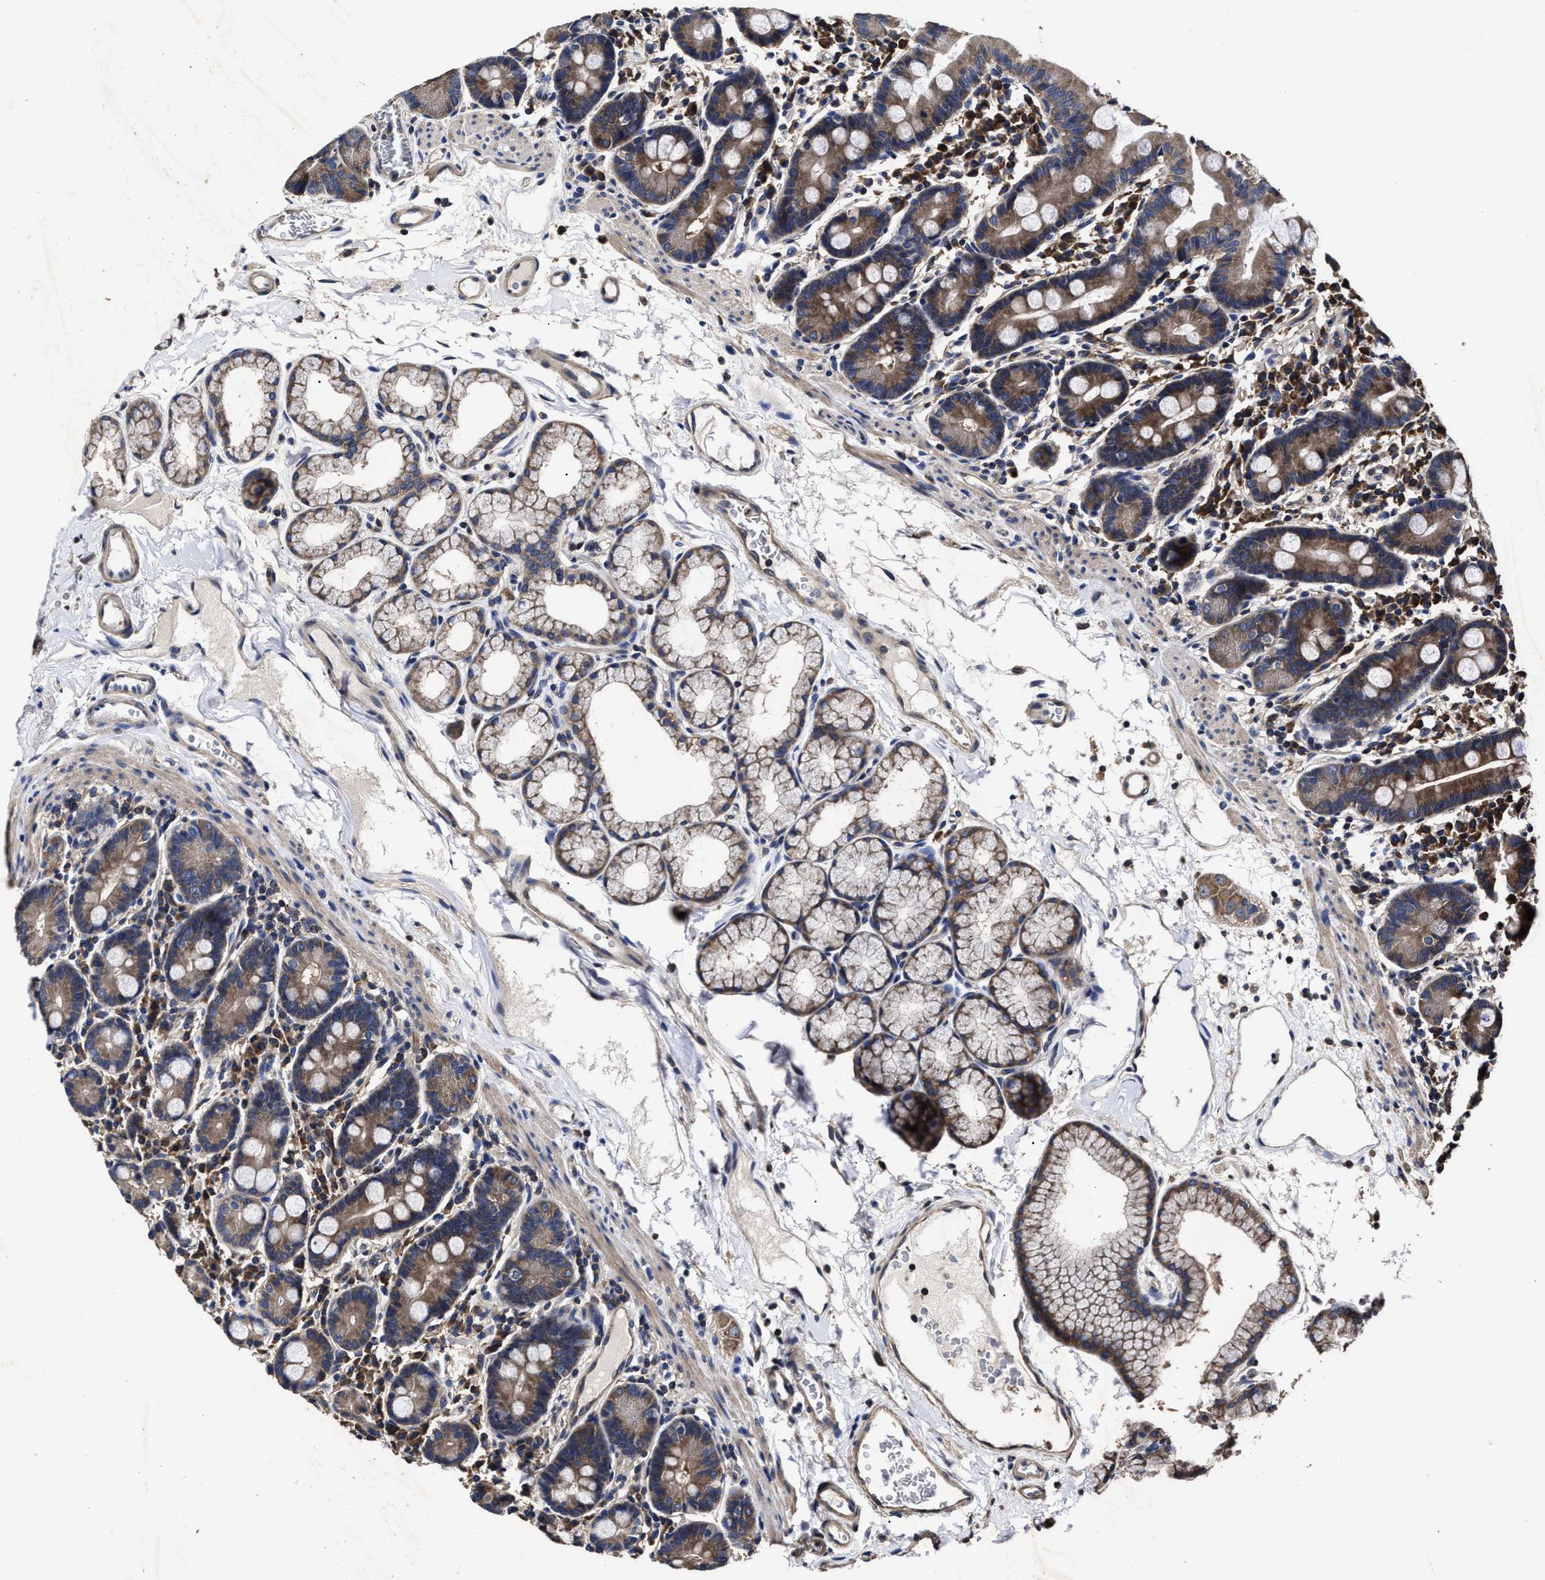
{"staining": {"intensity": "moderate", "quantity": ">75%", "location": "cytoplasmic/membranous"}, "tissue": "duodenum", "cell_type": "Glandular cells", "image_type": "normal", "snomed": [{"axis": "morphology", "description": "Normal tissue, NOS"}, {"axis": "topography", "description": "Duodenum"}], "caption": "A high-resolution histopathology image shows immunohistochemistry staining of benign duodenum, which exhibits moderate cytoplasmic/membranous expression in approximately >75% of glandular cells.", "gene": "AVEN", "patient": {"sex": "male", "age": 50}}